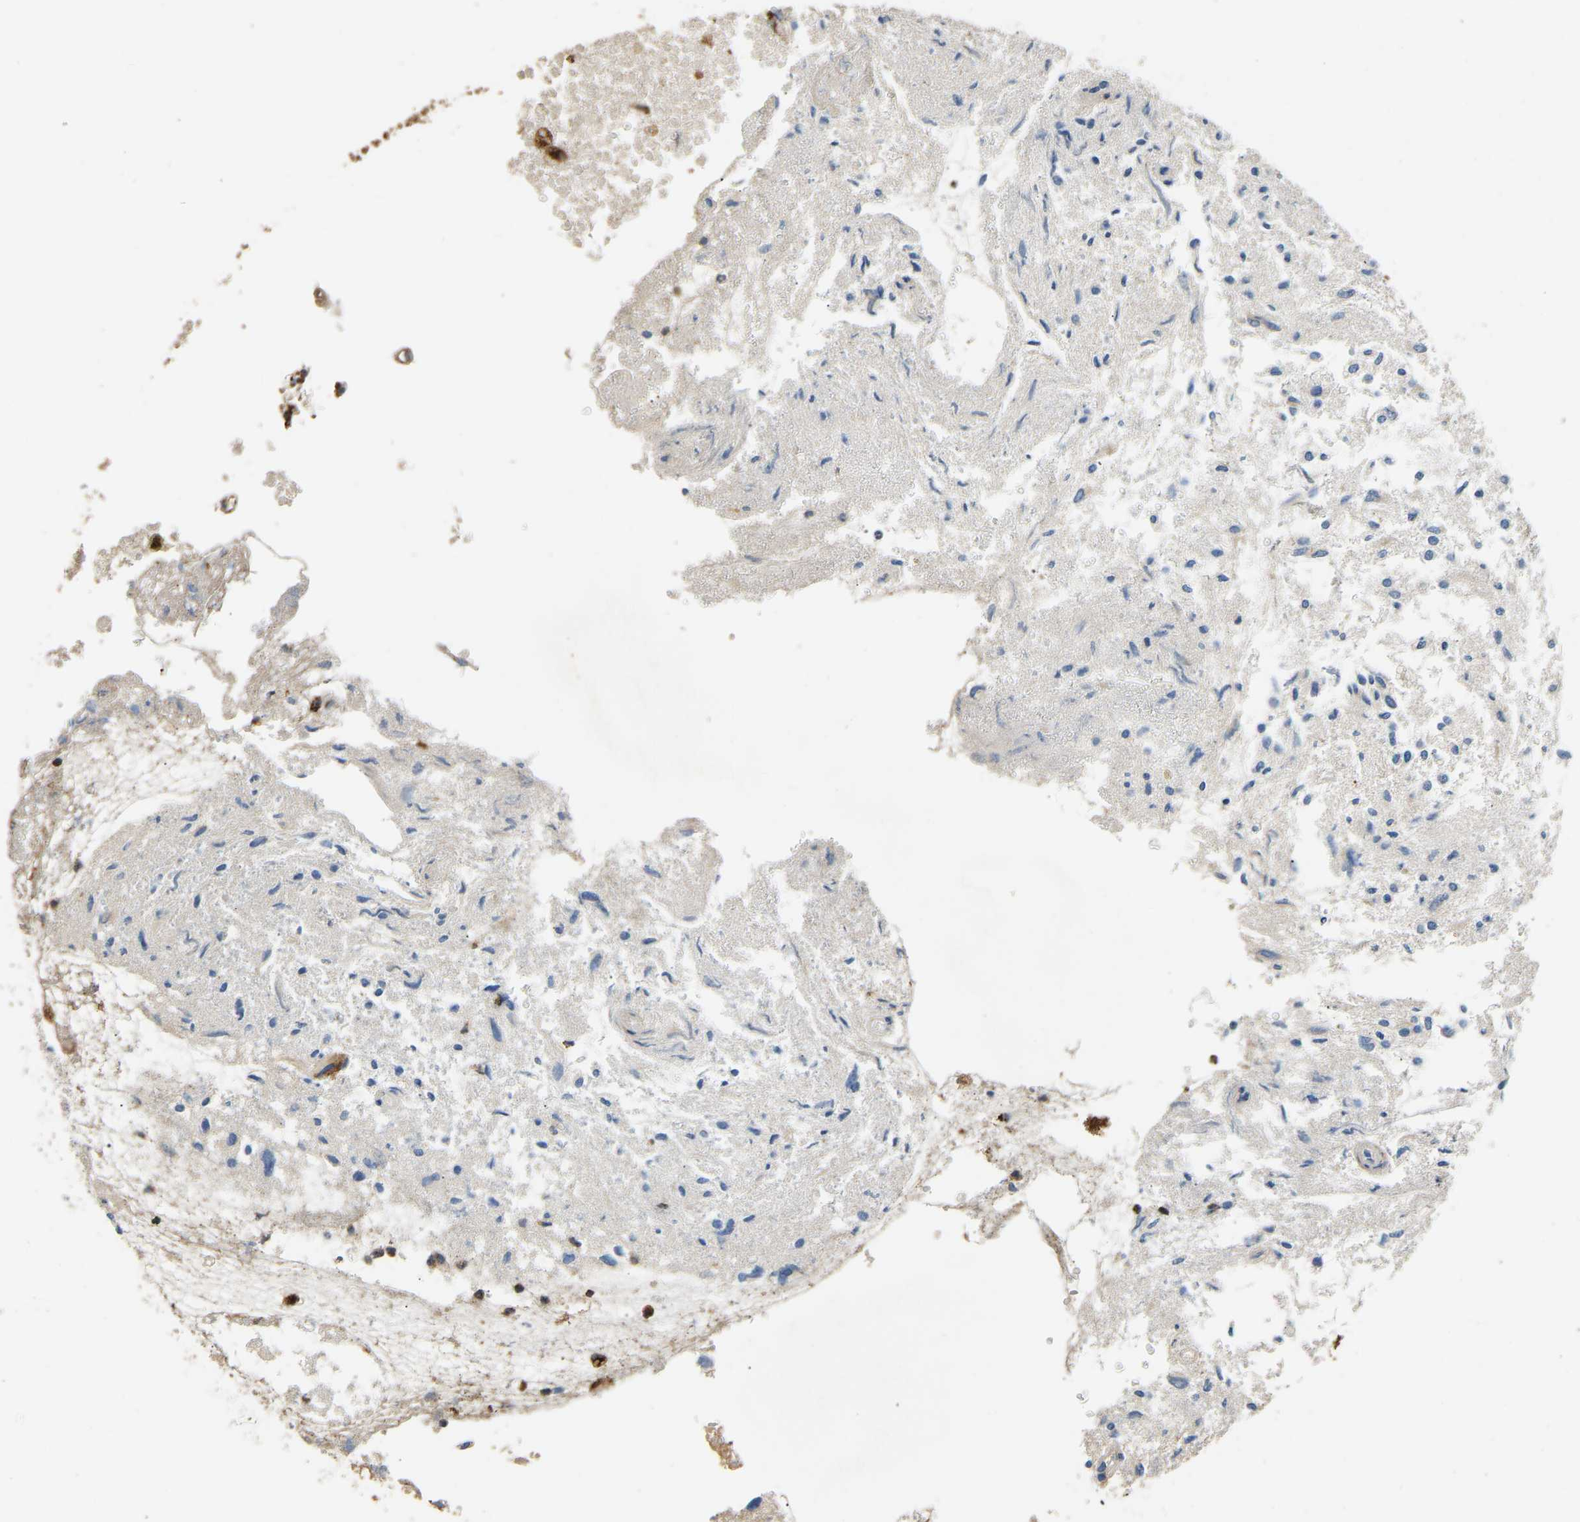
{"staining": {"intensity": "negative", "quantity": "none", "location": "none"}, "tissue": "glioma", "cell_type": "Tumor cells", "image_type": "cancer", "snomed": [{"axis": "morphology", "description": "Glioma, malignant, High grade"}, {"axis": "topography", "description": "Brain"}], "caption": "Immunohistochemistry (IHC) of glioma displays no expression in tumor cells.", "gene": "TUFM", "patient": {"sex": "female", "age": 59}}